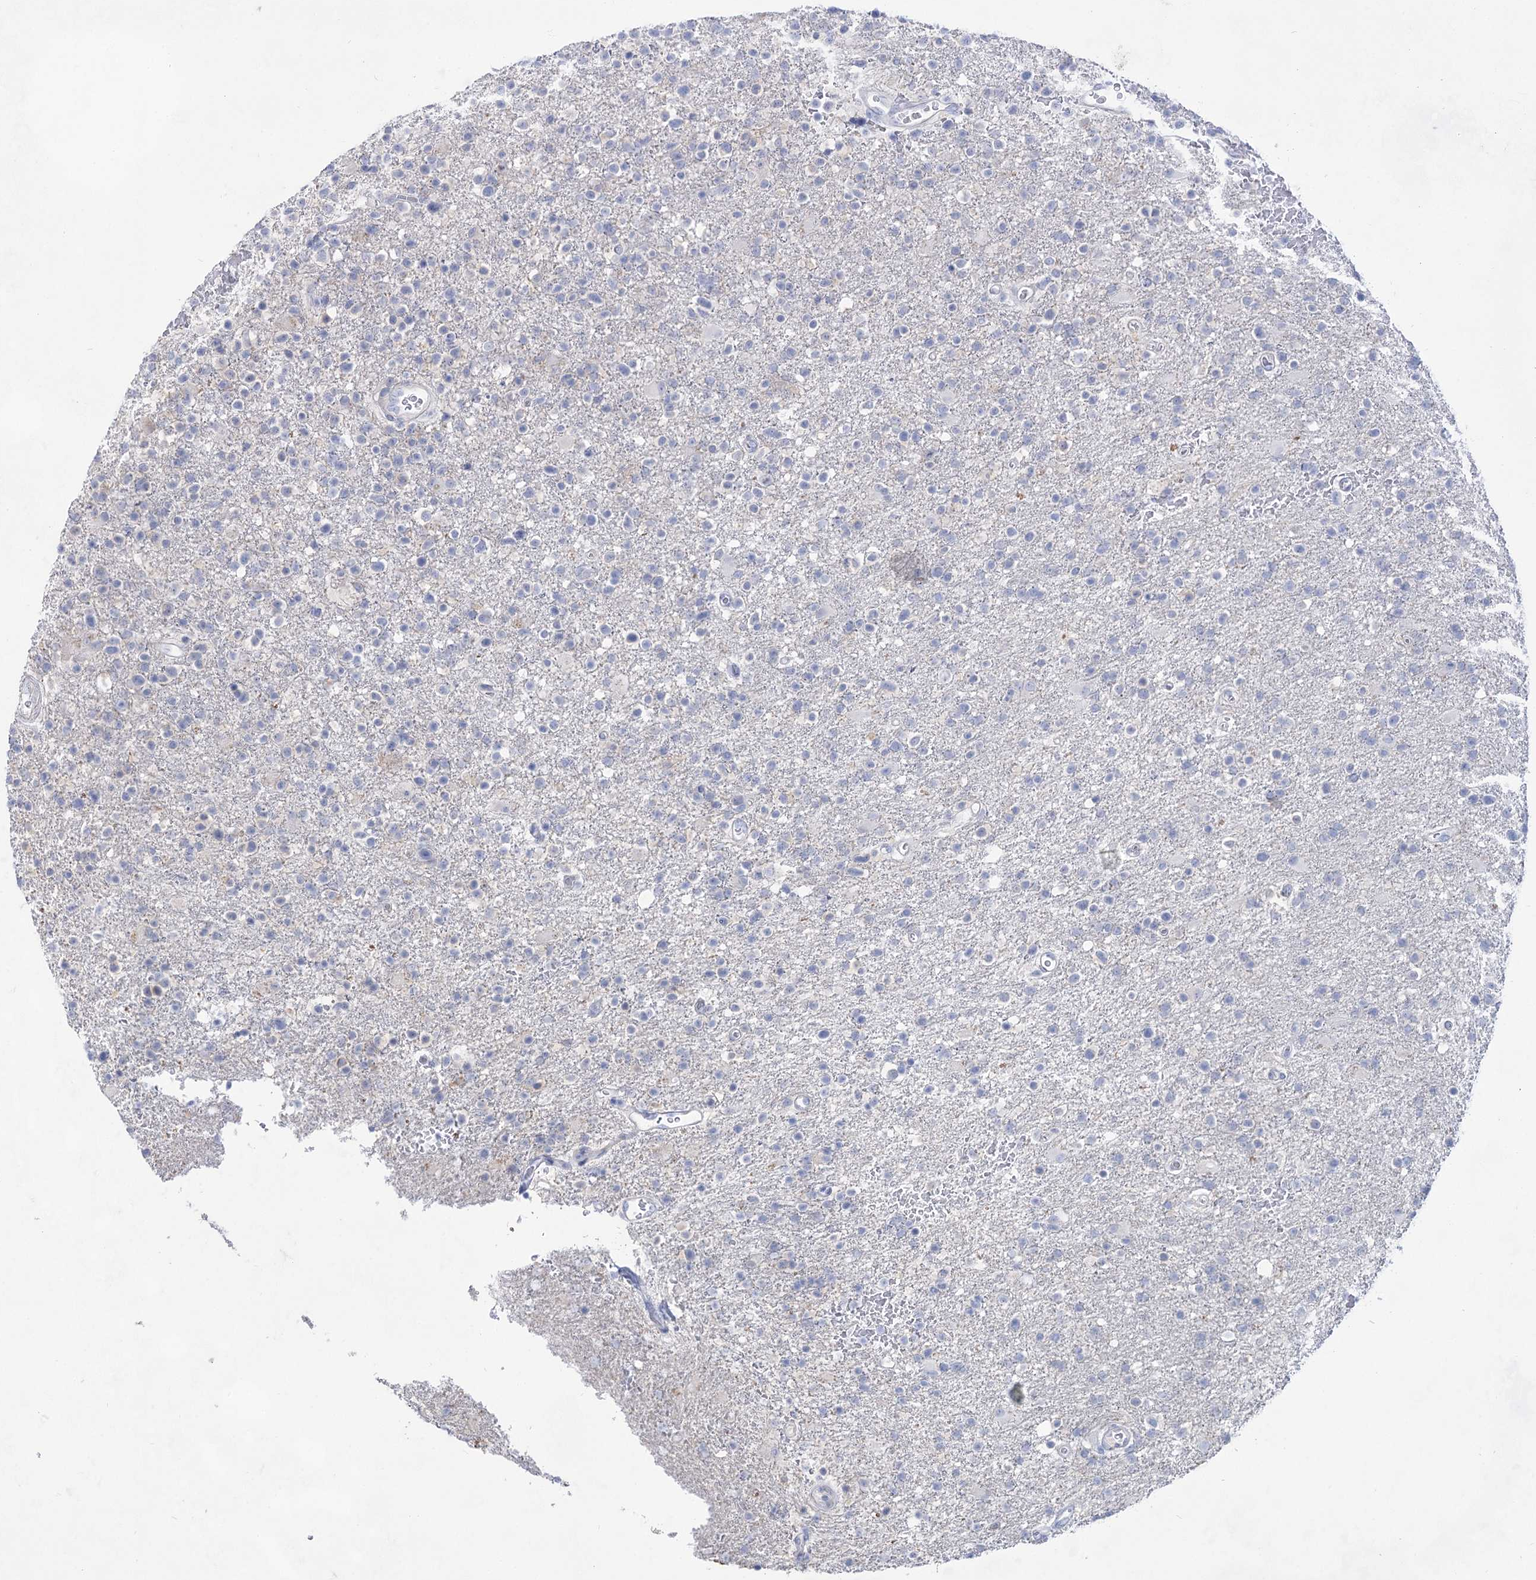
{"staining": {"intensity": "negative", "quantity": "none", "location": "none"}, "tissue": "glioma", "cell_type": "Tumor cells", "image_type": "cancer", "snomed": [{"axis": "morphology", "description": "Glioma, malignant, High grade"}, {"axis": "topography", "description": "Brain"}], "caption": "Photomicrograph shows no significant protein expression in tumor cells of malignant high-grade glioma.", "gene": "ACRV1", "patient": {"sex": "male", "age": 72}}